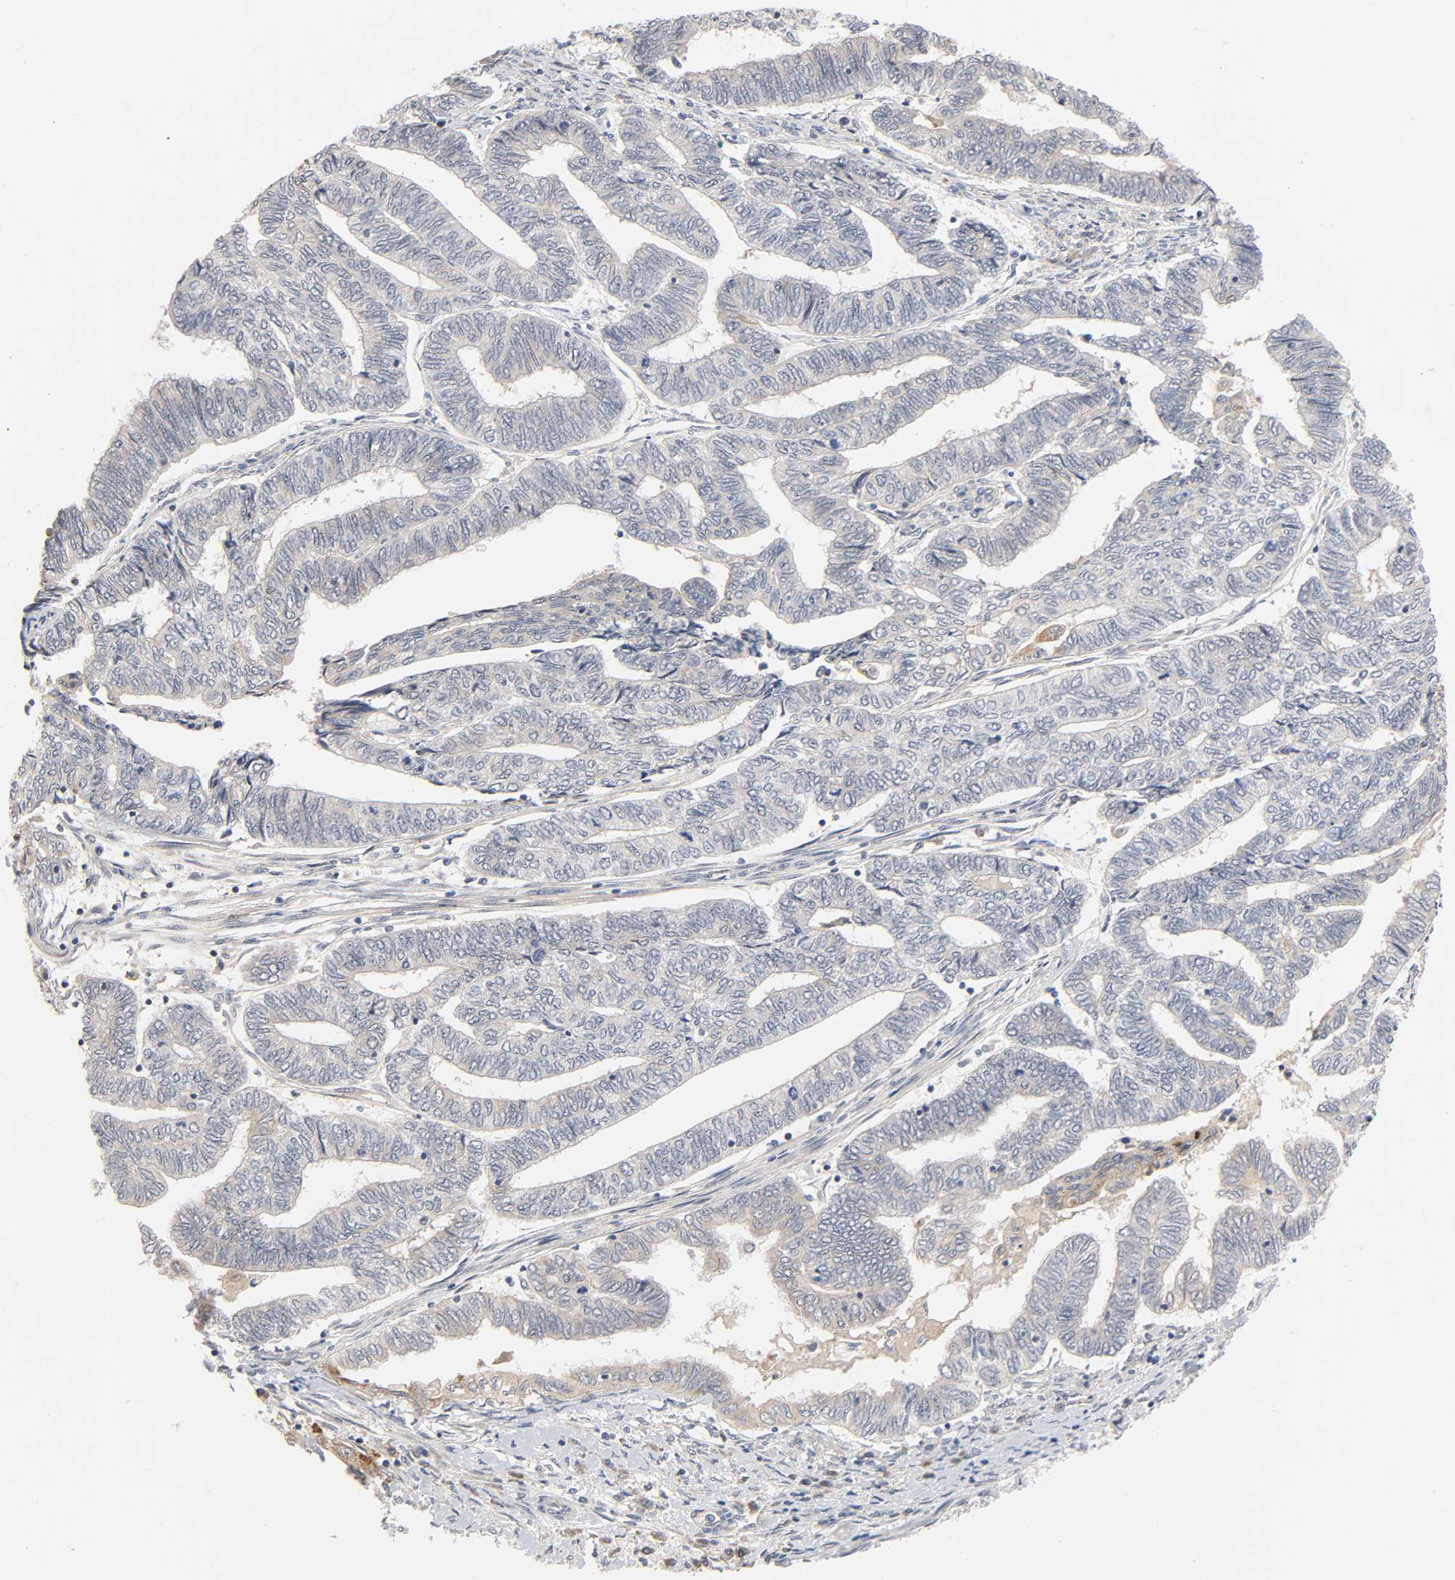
{"staining": {"intensity": "weak", "quantity": "<25%", "location": "cytoplasmic/membranous"}, "tissue": "endometrial cancer", "cell_type": "Tumor cells", "image_type": "cancer", "snomed": [{"axis": "morphology", "description": "Adenocarcinoma, NOS"}, {"axis": "topography", "description": "Uterus"}, {"axis": "topography", "description": "Endometrium"}], "caption": "Immunohistochemistry of adenocarcinoma (endometrial) exhibits no staining in tumor cells.", "gene": "REEP6", "patient": {"sex": "female", "age": 70}}